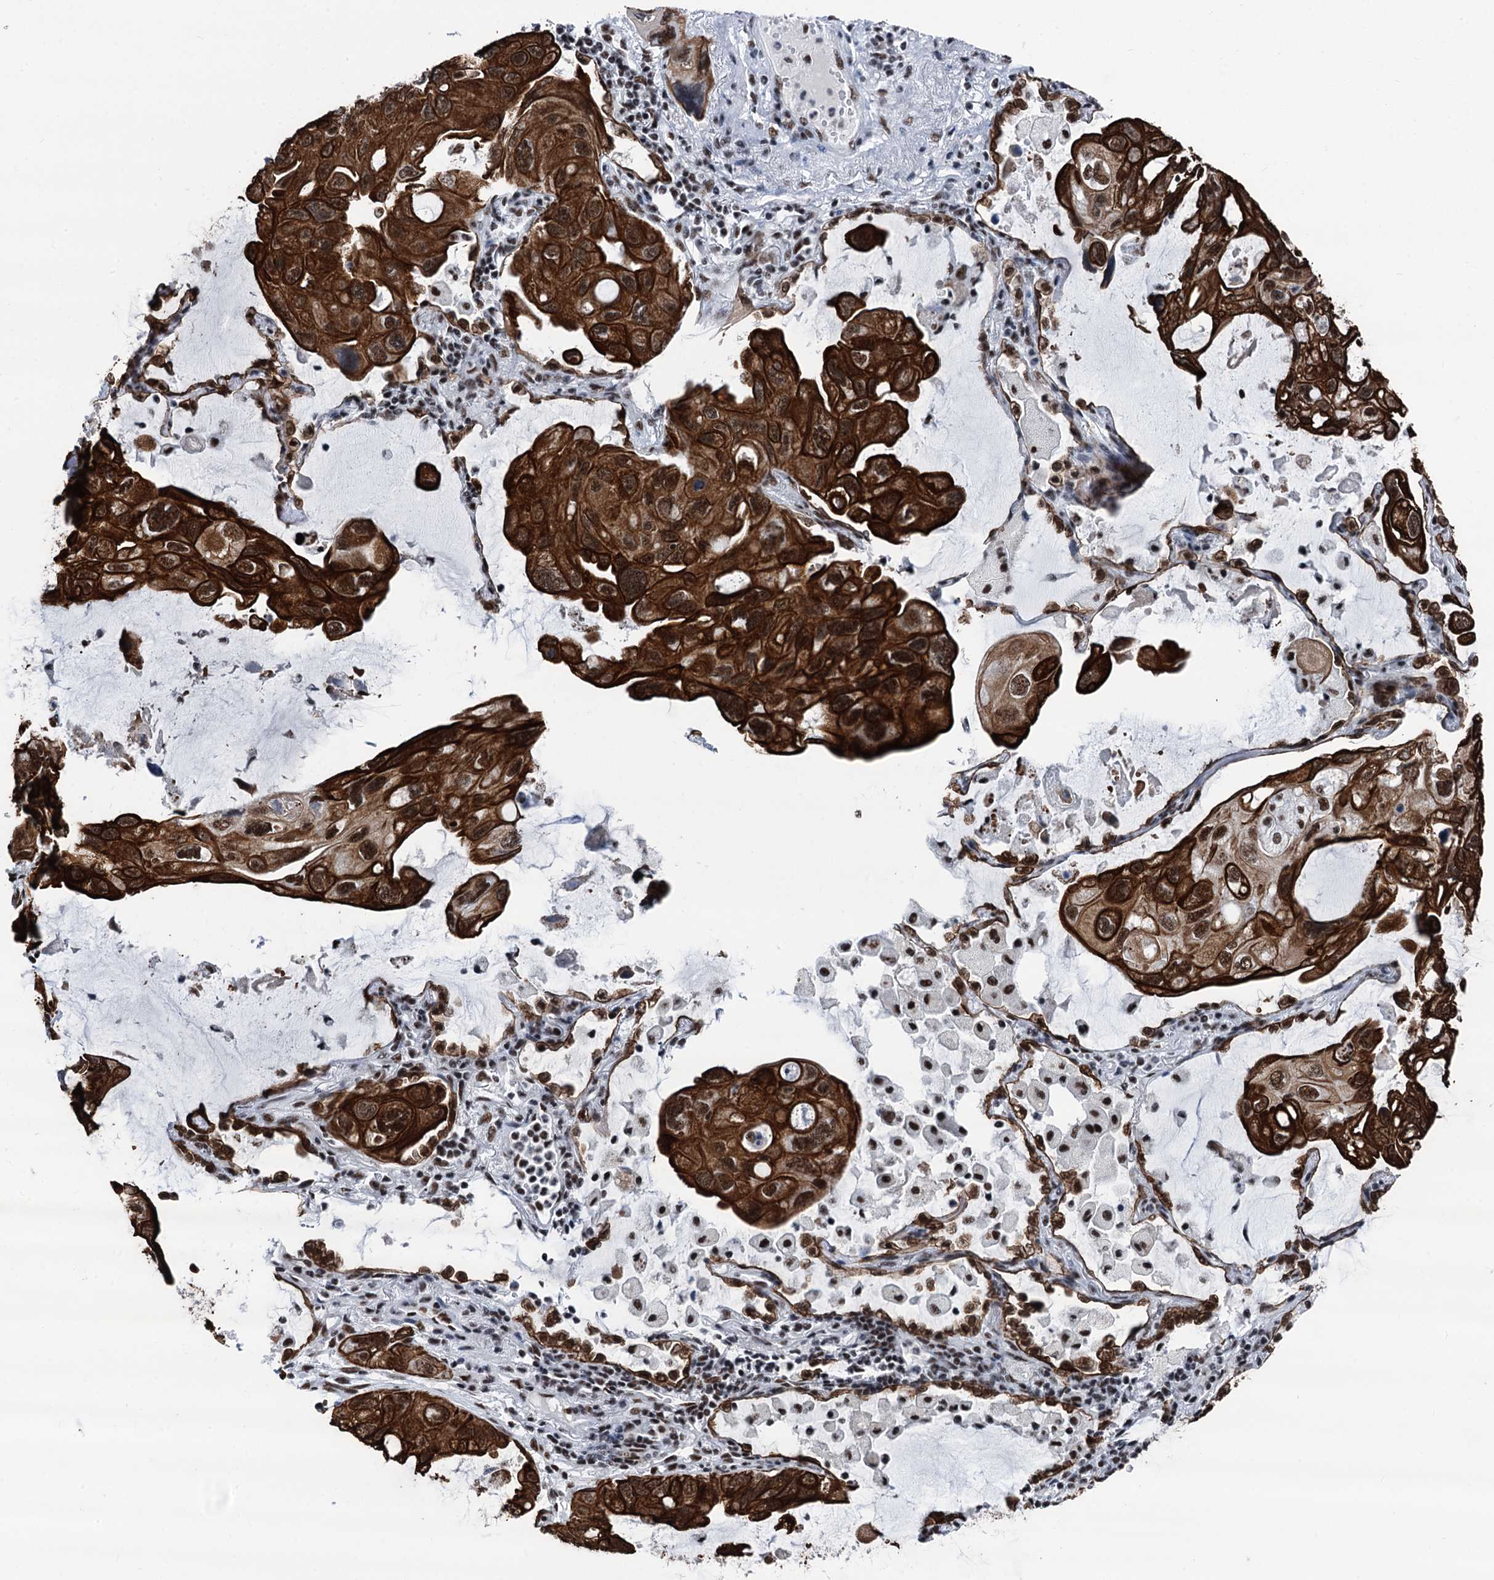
{"staining": {"intensity": "strong", "quantity": ">75%", "location": "cytoplasmic/membranous,nuclear"}, "tissue": "lung cancer", "cell_type": "Tumor cells", "image_type": "cancer", "snomed": [{"axis": "morphology", "description": "Squamous cell carcinoma, NOS"}, {"axis": "topography", "description": "Lung"}], "caption": "The immunohistochemical stain highlights strong cytoplasmic/membranous and nuclear expression in tumor cells of lung cancer (squamous cell carcinoma) tissue.", "gene": "DDX23", "patient": {"sex": "female", "age": 73}}